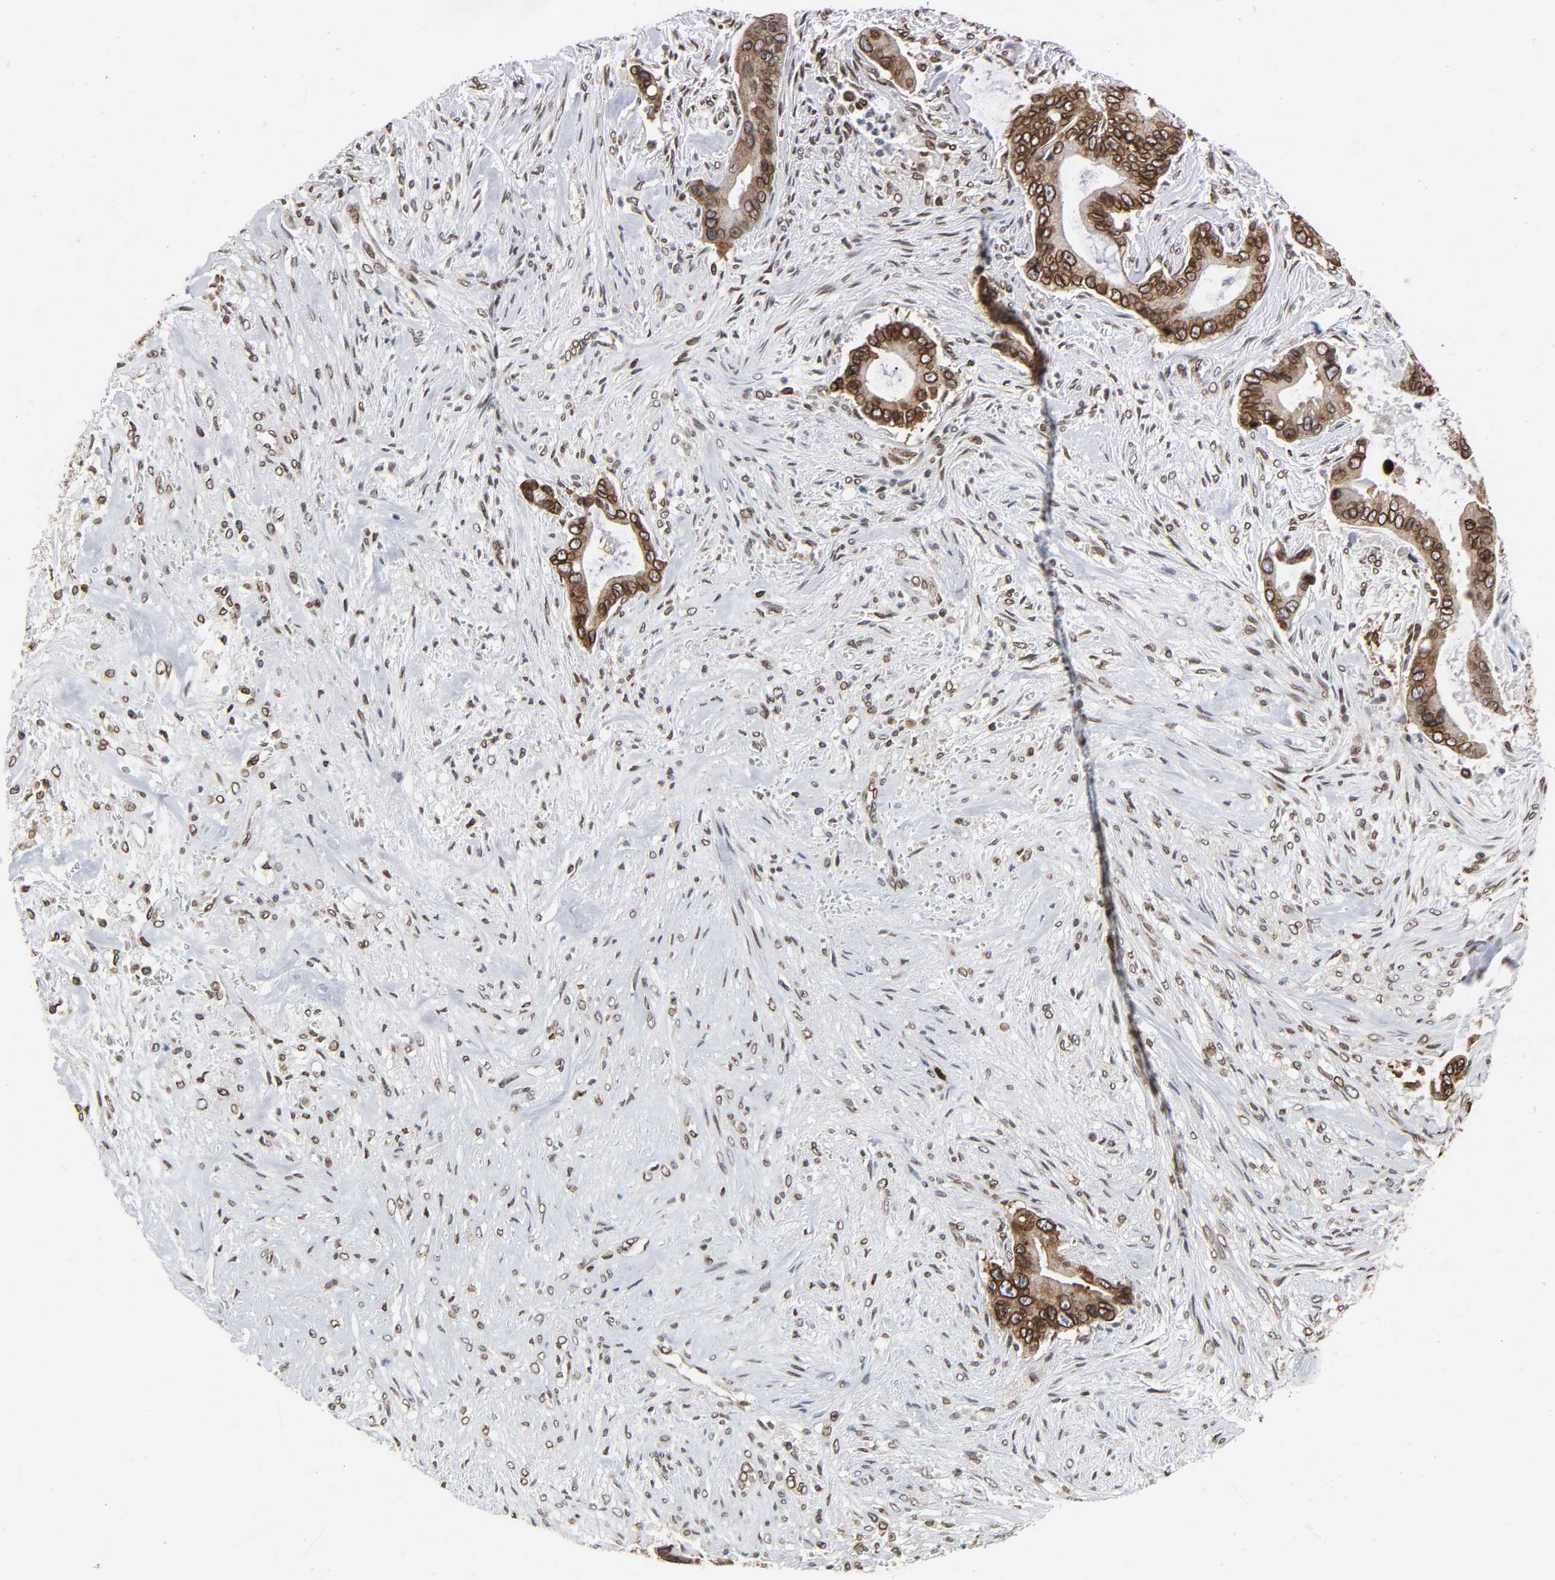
{"staining": {"intensity": "strong", "quantity": ">75%", "location": "cytoplasmic/membranous,nuclear"}, "tissue": "liver cancer", "cell_type": "Tumor cells", "image_type": "cancer", "snomed": [{"axis": "morphology", "description": "Cholangiocarcinoma"}, {"axis": "topography", "description": "Liver"}], "caption": "Human cholangiocarcinoma (liver) stained with a protein marker displays strong staining in tumor cells.", "gene": "RANGAP1", "patient": {"sex": "female", "age": 55}}